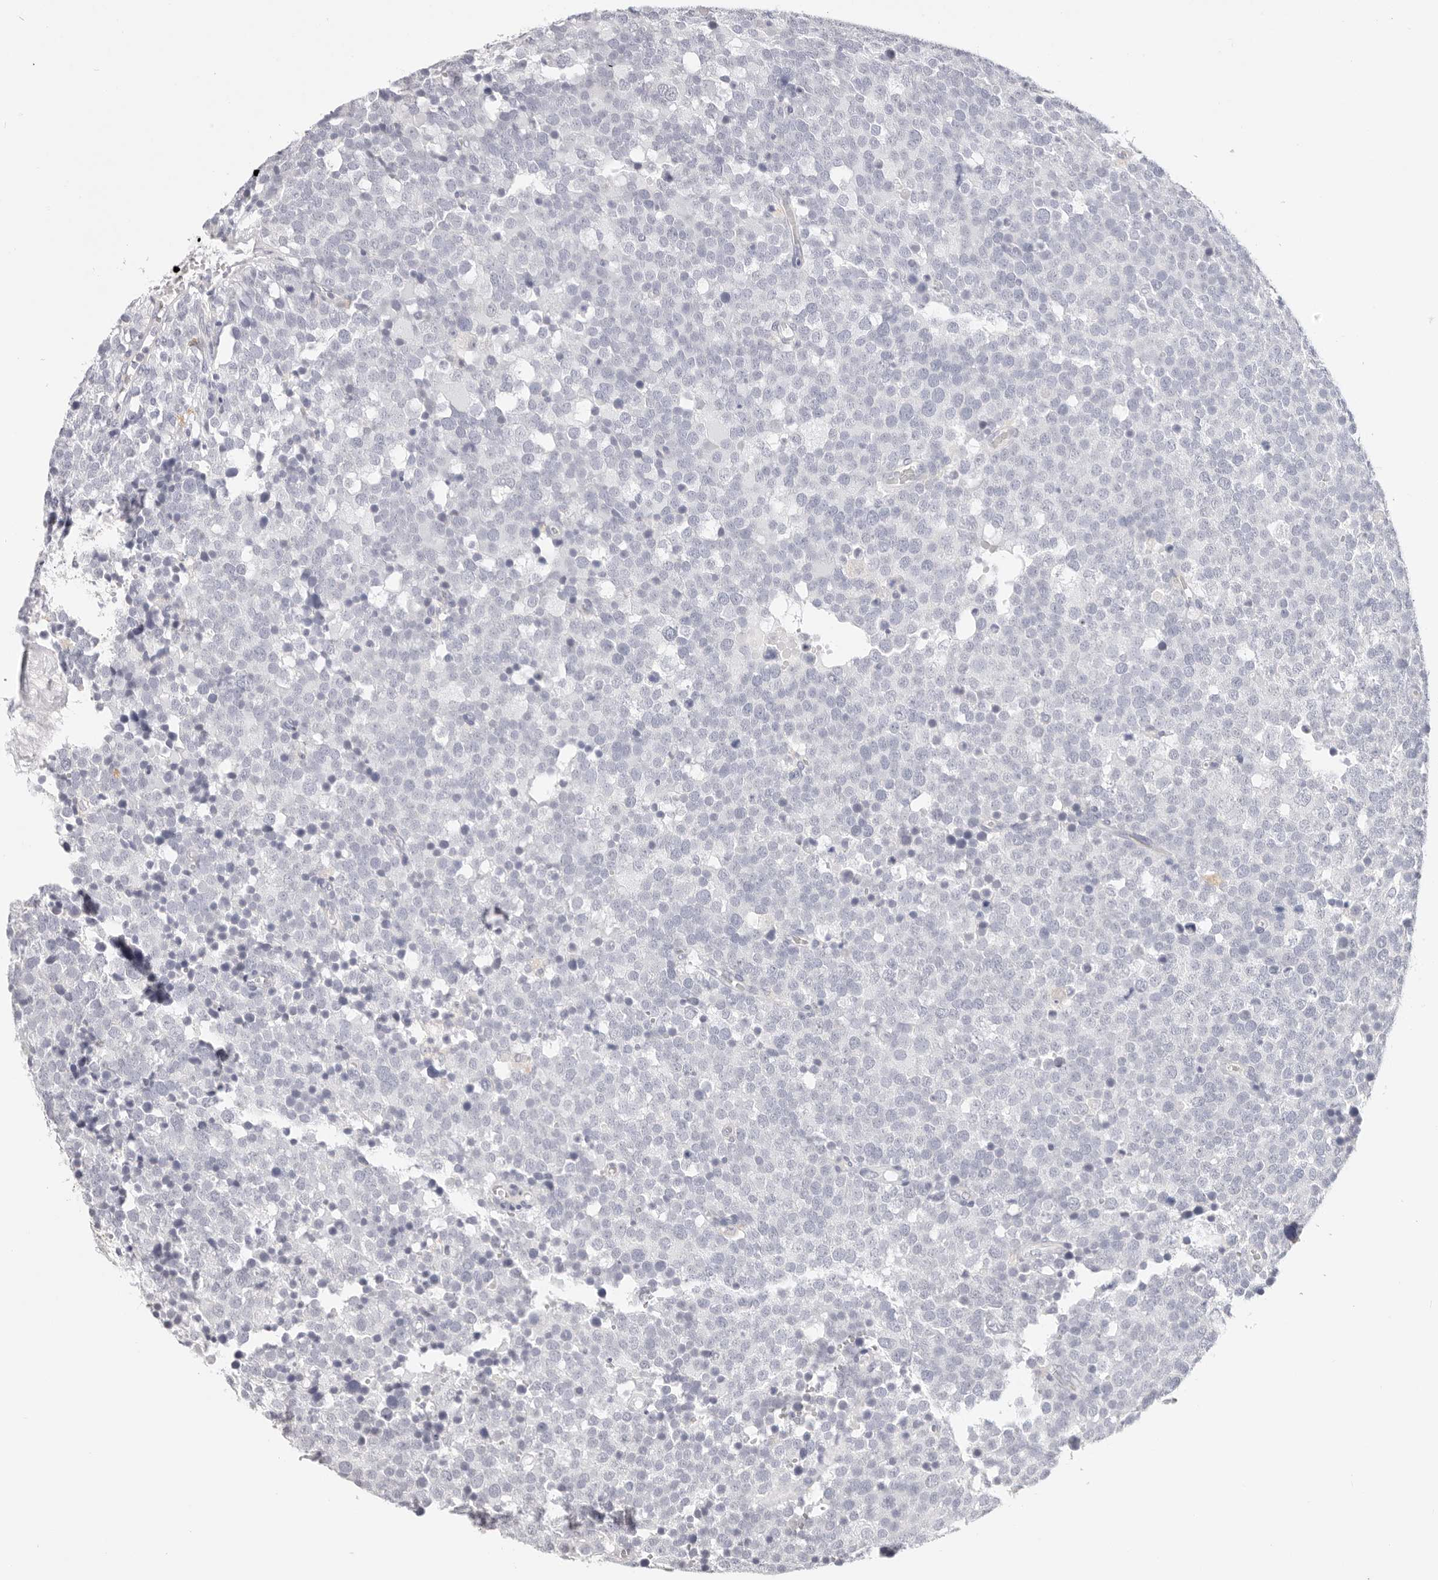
{"staining": {"intensity": "negative", "quantity": "none", "location": "none"}, "tissue": "testis cancer", "cell_type": "Tumor cells", "image_type": "cancer", "snomed": [{"axis": "morphology", "description": "Seminoma, NOS"}, {"axis": "topography", "description": "Testis"}], "caption": "Tumor cells are negative for brown protein staining in testis cancer (seminoma). (DAB (3,3'-diaminobenzidine) immunohistochemistry, high magnification).", "gene": "STKLD1", "patient": {"sex": "male", "age": 71}}